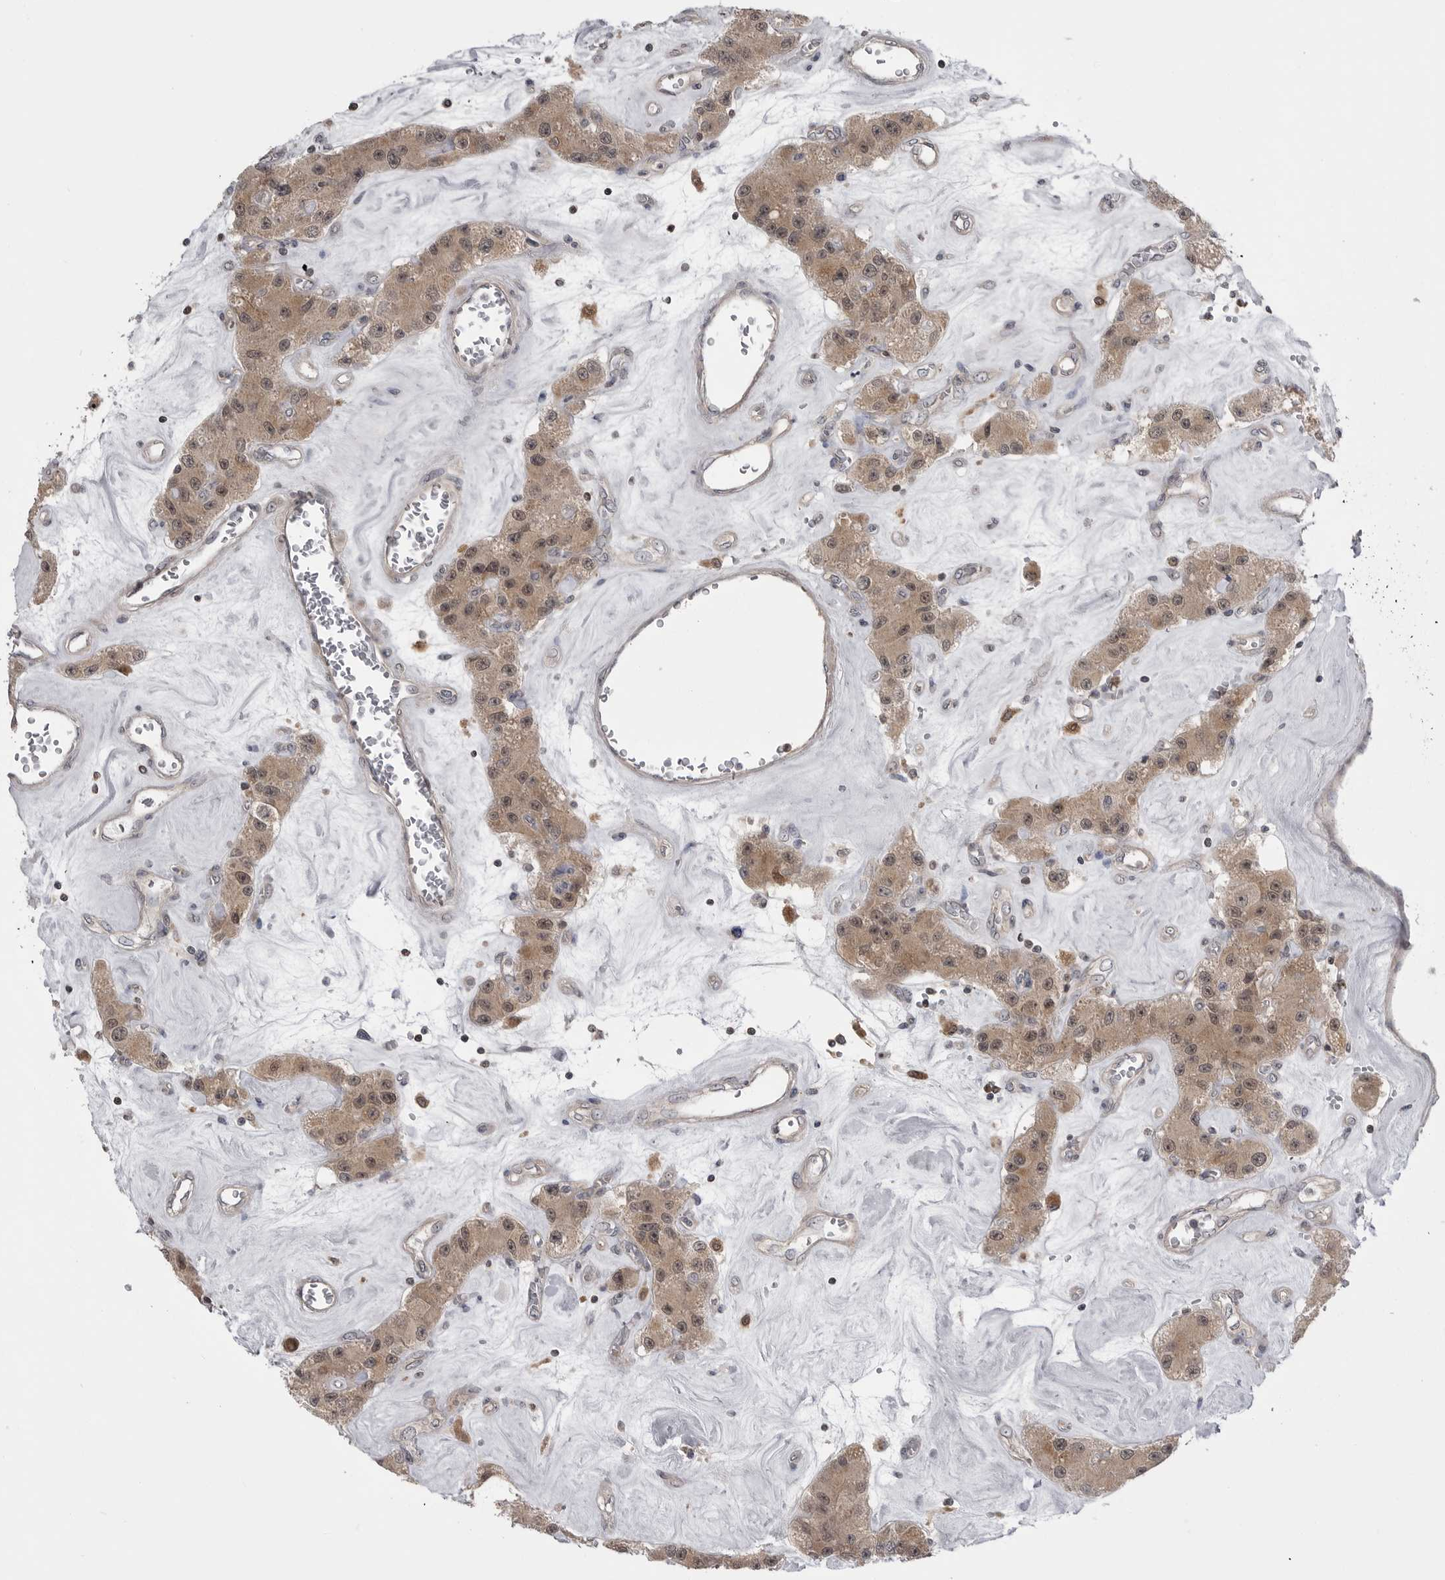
{"staining": {"intensity": "moderate", "quantity": ">75%", "location": "cytoplasmic/membranous,nuclear"}, "tissue": "carcinoid", "cell_type": "Tumor cells", "image_type": "cancer", "snomed": [{"axis": "morphology", "description": "Carcinoid, malignant, NOS"}, {"axis": "topography", "description": "Pancreas"}], "caption": "Protein analysis of carcinoid (malignant) tissue demonstrates moderate cytoplasmic/membranous and nuclear staining in about >75% of tumor cells.", "gene": "MAPK13", "patient": {"sex": "male", "age": 41}}